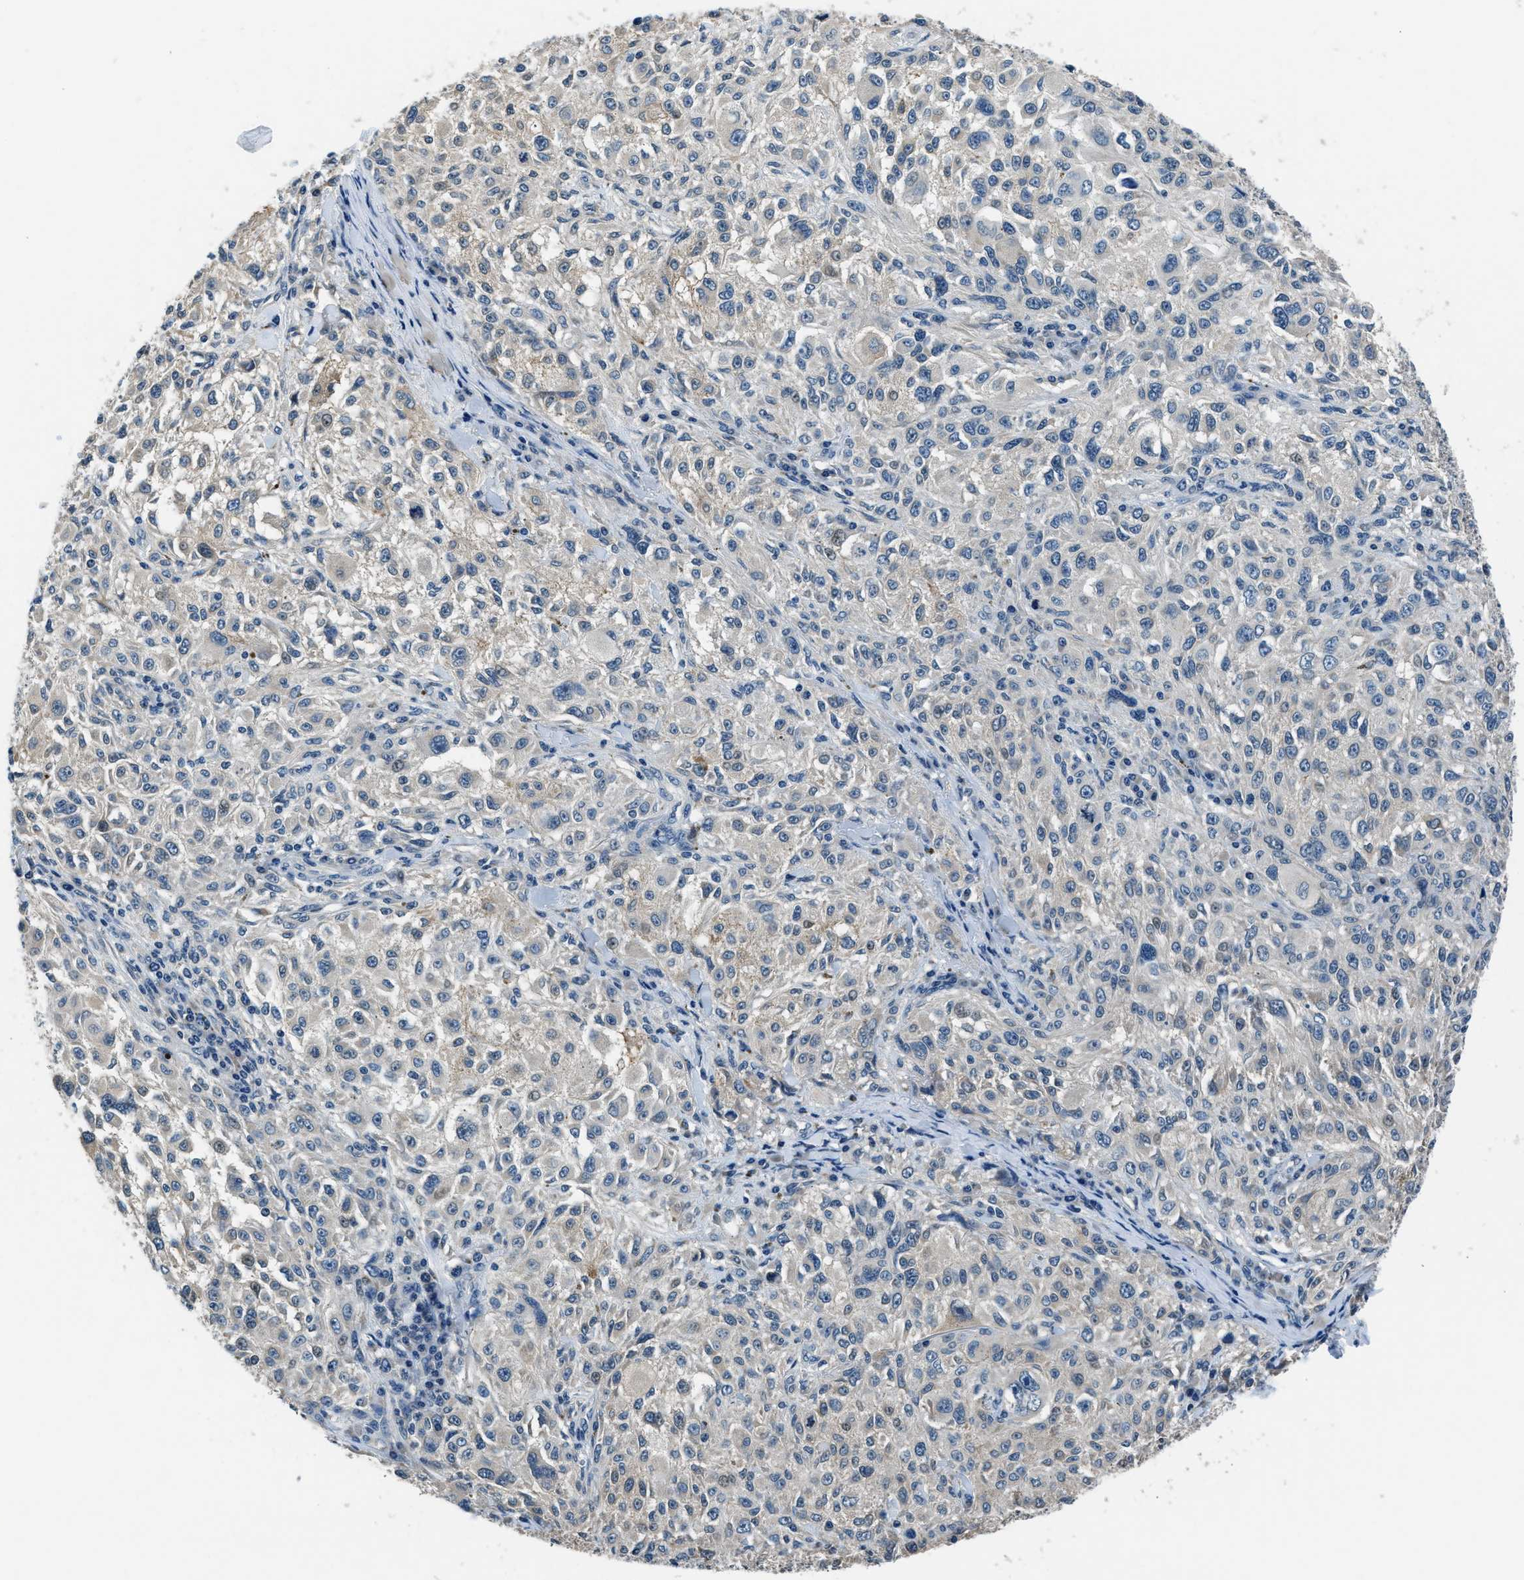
{"staining": {"intensity": "weak", "quantity": "<25%", "location": "cytoplasmic/membranous,nuclear"}, "tissue": "melanoma", "cell_type": "Tumor cells", "image_type": "cancer", "snomed": [{"axis": "morphology", "description": "Necrosis, NOS"}, {"axis": "morphology", "description": "Malignant melanoma, NOS"}, {"axis": "topography", "description": "Skin"}], "caption": "DAB immunohistochemical staining of human melanoma exhibits no significant expression in tumor cells.", "gene": "NME8", "patient": {"sex": "female", "age": 87}}